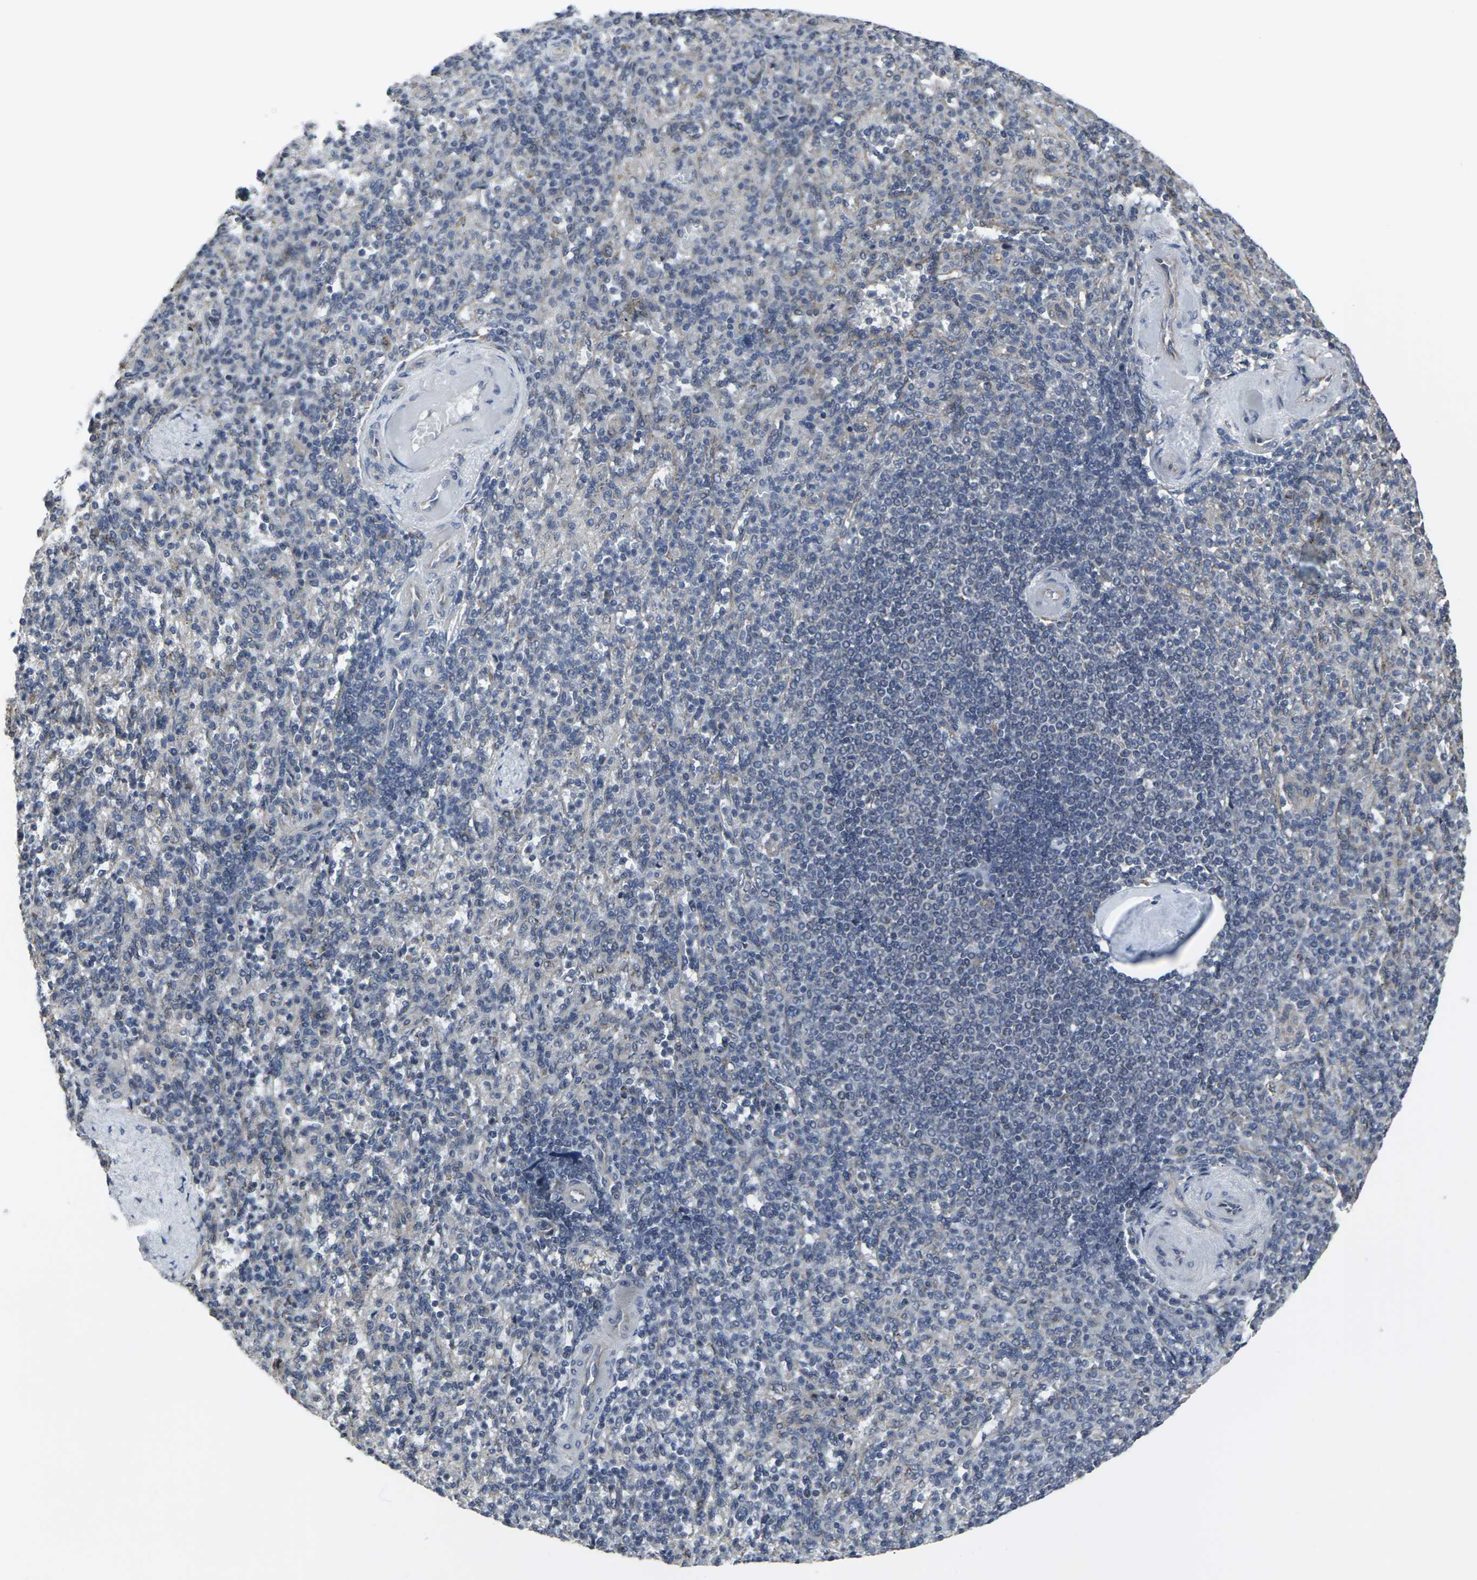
{"staining": {"intensity": "negative", "quantity": "none", "location": "none"}, "tissue": "spleen", "cell_type": "Cells in red pulp", "image_type": "normal", "snomed": [{"axis": "morphology", "description": "Normal tissue, NOS"}, {"axis": "topography", "description": "Spleen"}], "caption": "Spleen stained for a protein using IHC reveals no staining cells in red pulp.", "gene": "MAPKAPK2", "patient": {"sex": "female", "age": 74}}